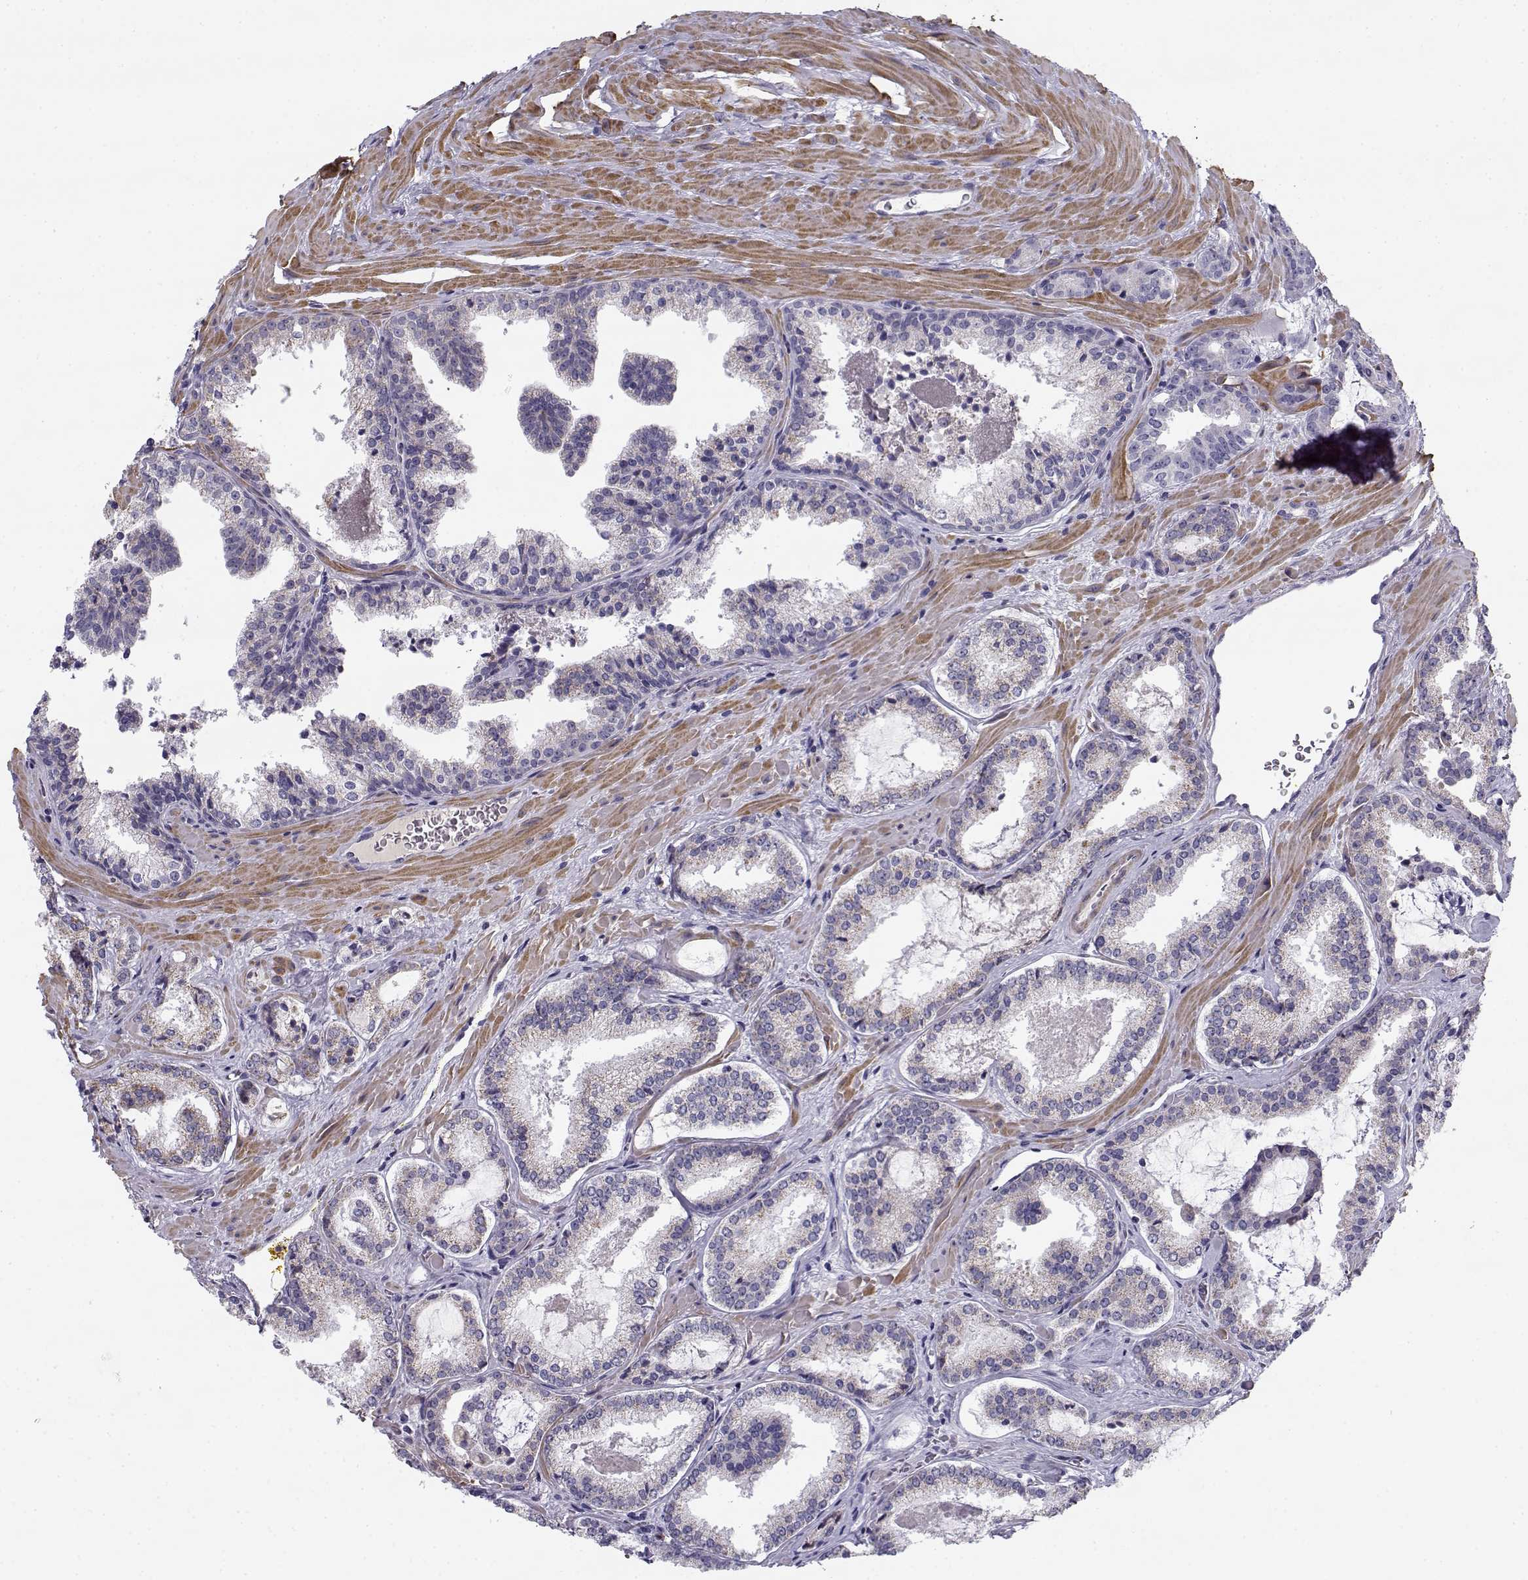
{"staining": {"intensity": "weak", "quantity": "<25%", "location": "cytoplasmic/membranous"}, "tissue": "prostate cancer", "cell_type": "Tumor cells", "image_type": "cancer", "snomed": [{"axis": "morphology", "description": "Adenocarcinoma, NOS"}, {"axis": "morphology", "description": "Adenocarcinoma, High grade"}, {"axis": "topography", "description": "Prostate"}], "caption": "An immunohistochemistry micrograph of prostate cancer (adenocarcinoma) is shown. There is no staining in tumor cells of prostate cancer (adenocarcinoma).", "gene": "CREB3L3", "patient": {"sex": "male", "age": 62}}